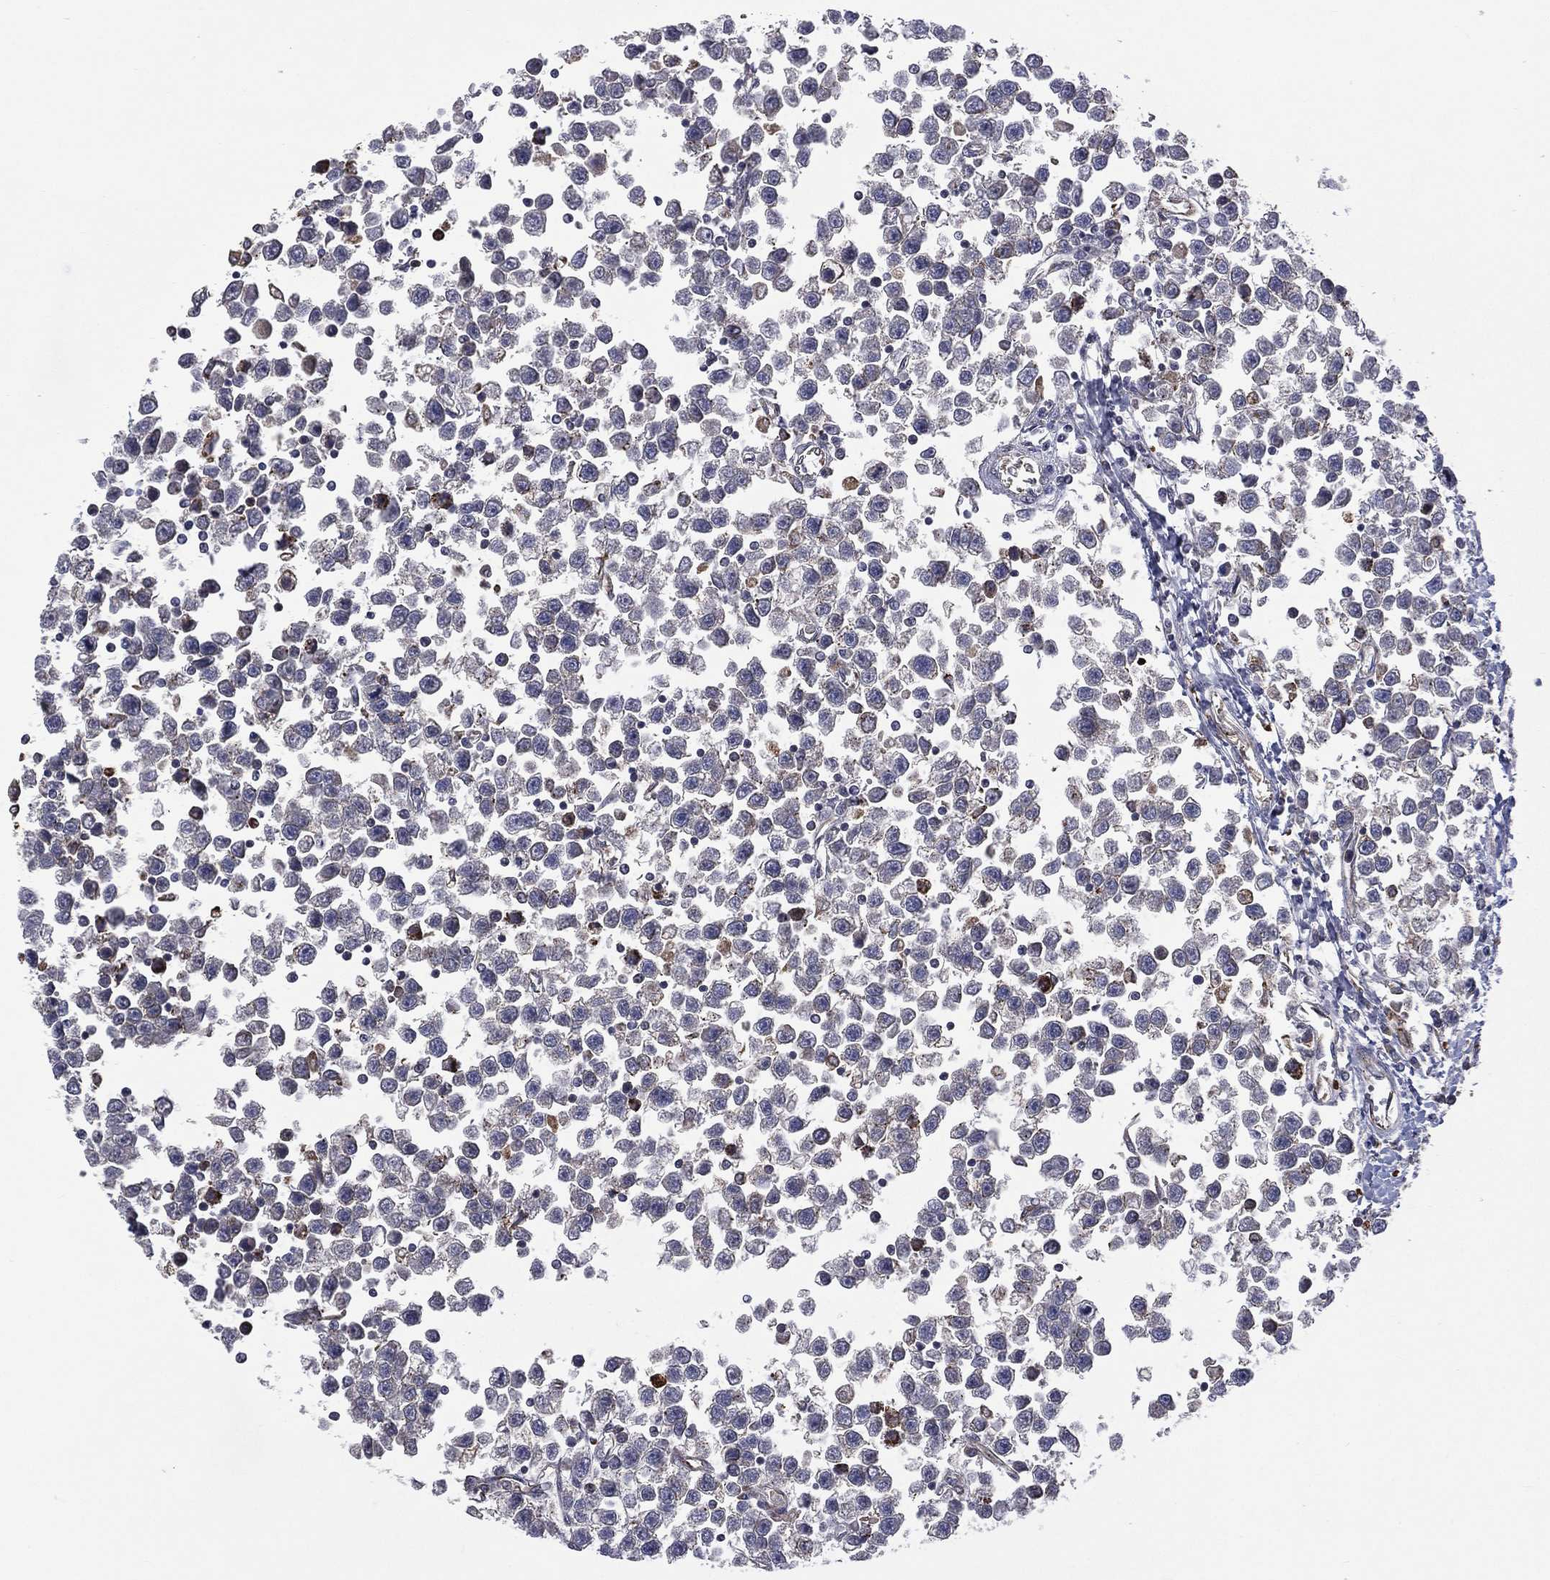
{"staining": {"intensity": "negative", "quantity": "none", "location": "none"}, "tissue": "testis cancer", "cell_type": "Tumor cells", "image_type": "cancer", "snomed": [{"axis": "morphology", "description": "Seminoma, NOS"}, {"axis": "topography", "description": "Testis"}], "caption": "The histopathology image shows no staining of tumor cells in testis cancer (seminoma).", "gene": "C20orf96", "patient": {"sex": "male", "age": 34}}